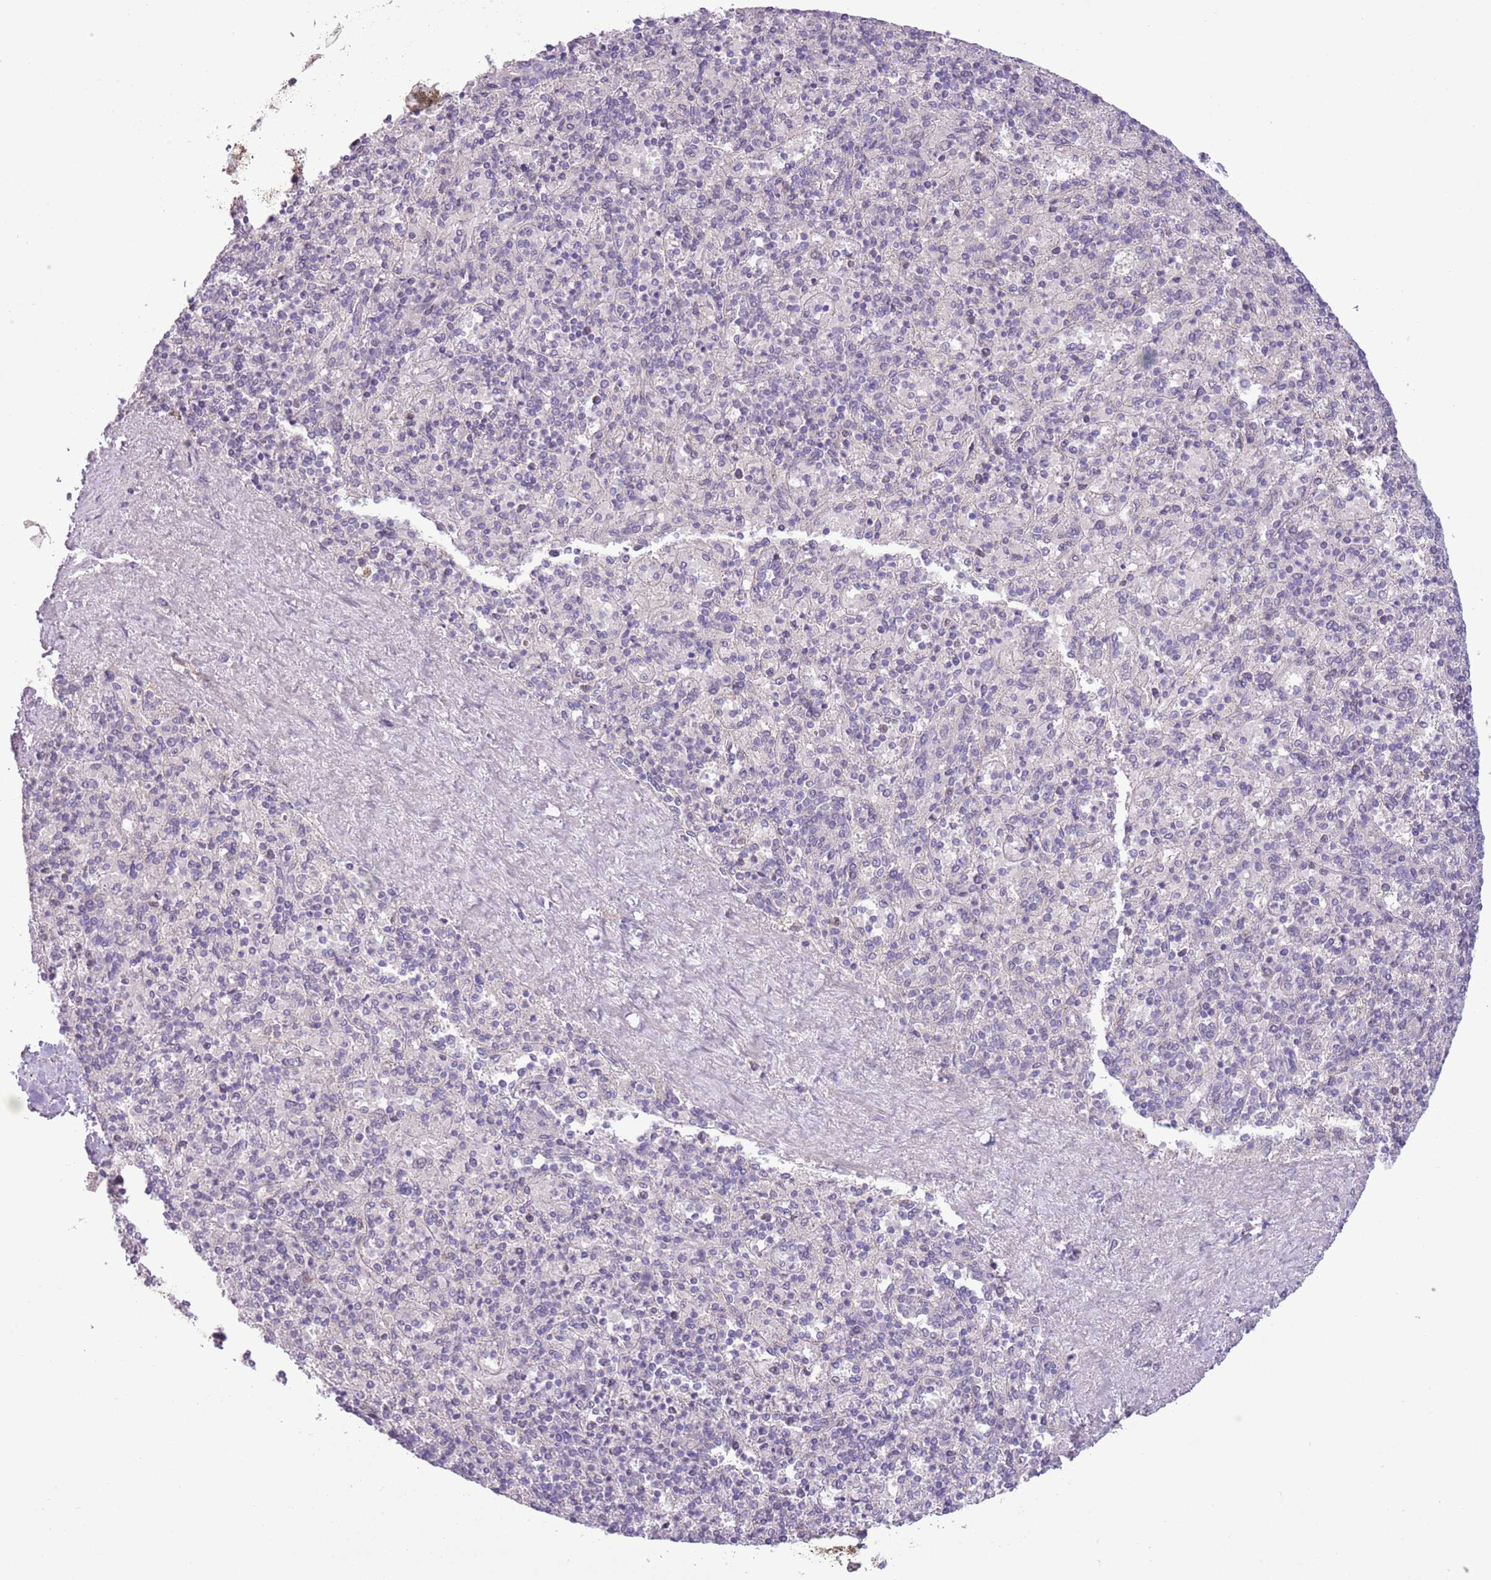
{"staining": {"intensity": "negative", "quantity": "none", "location": "none"}, "tissue": "spleen", "cell_type": "Cells in red pulp", "image_type": "normal", "snomed": [{"axis": "morphology", "description": "Normal tissue, NOS"}, {"axis": "topography", "description": "Spleen"}], "caption": "IHC of benign human spleen shows no positivity in cells in red pulp. (DAB immunohistochemistry (IHC), high magnification).", "gene": "CCND2", "patient": {"sex": "male", "age": 82}}